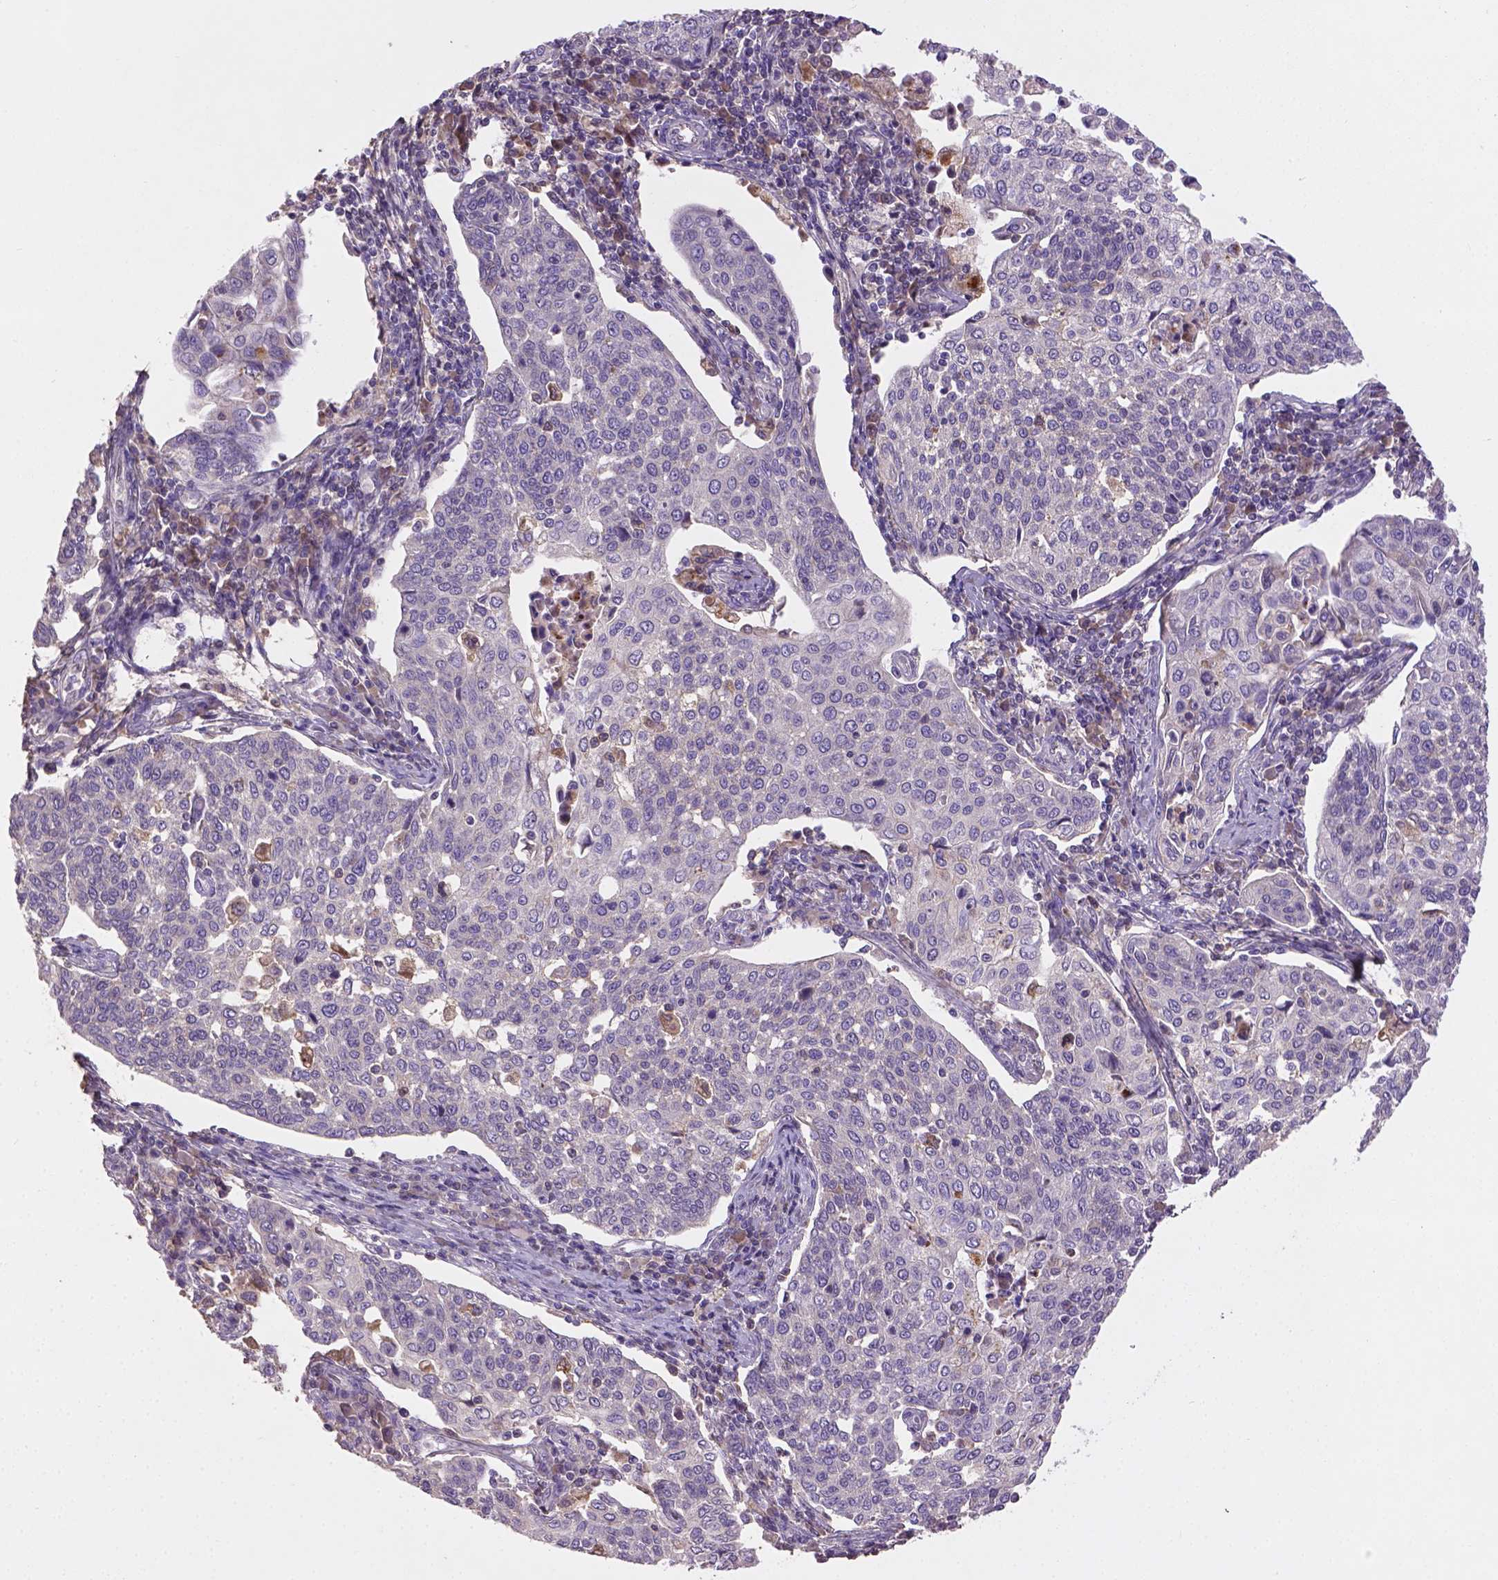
{"staining": {"intensity": "negative", "quantity": "none", "location": "none"}, "tissue": "cervical cancer", "cell_type": "Tumor cells", "image_type": "cancer", "snomed": [{"axis": "morphology", "description": "Squamous cell carcinoma, NOS"}, {"axis": "topography", "description": "Cervix"}], "caption": "A high-resolution histopathology image shows immunohistochemistry (IHC) staining of cervical cancer, which exhibits no significant expression in tumor cells. (DAB IHC visualized using brightfield microscopy, high magnification).", "gene": "SOX17", "patient": {"sex": "female", "age": 34}}